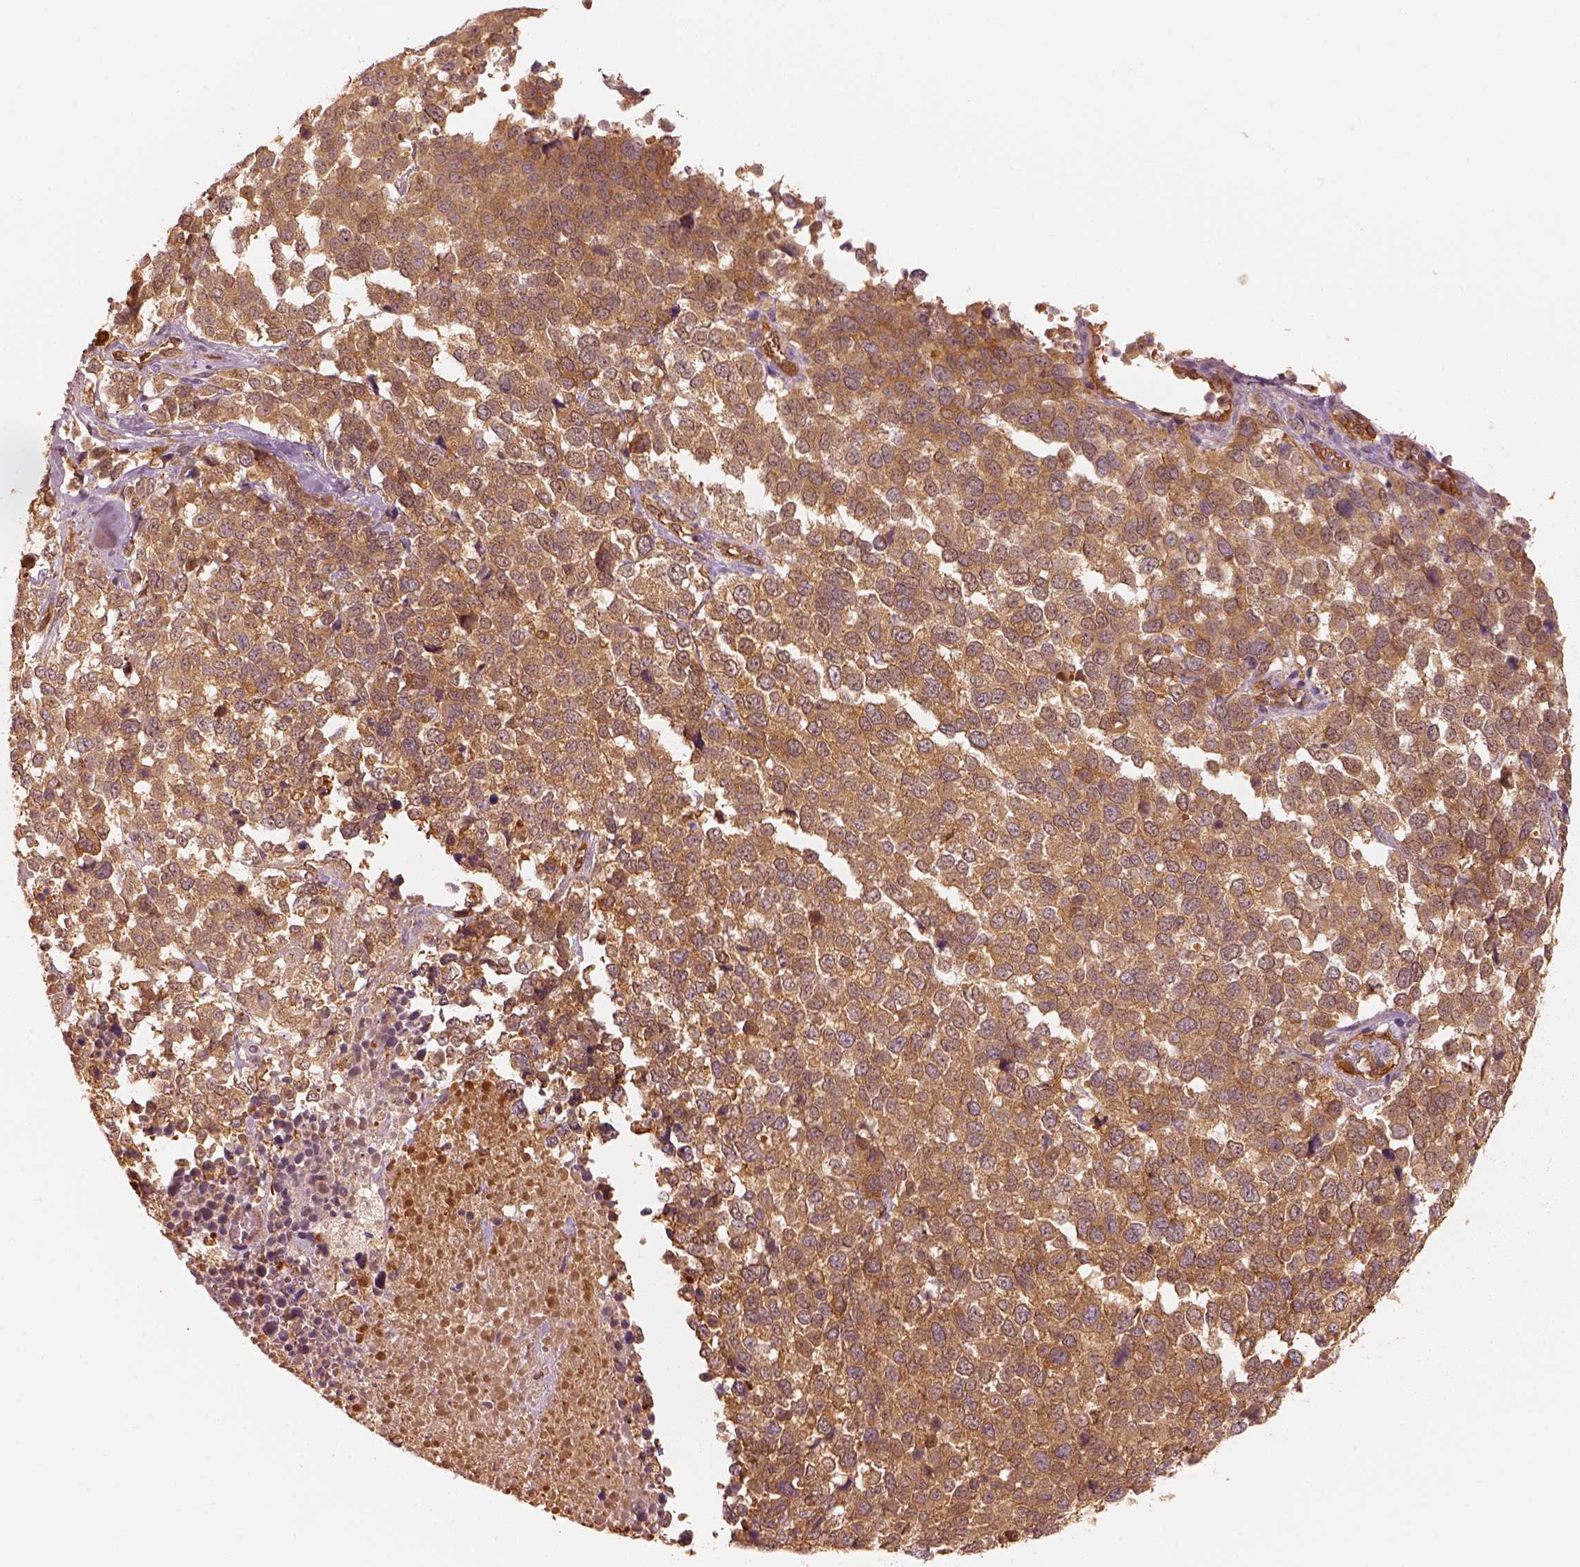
{"staining": {"intensity": "moderate", "quantity": ">75%", "location": "cytoplasmic/membranous"}, "tissue": "melanoma", "cell_type": "Tumor cells", "image_type": "cancer", "snomed": [{"axis": "morphology", "description": "Malignant melanoma, Metastatic site"}, {"axis": "topography", "description": "Skin"}], "caption": "A medium amount of moderate cytoplasmic/membranous positivity is appreciated in approximately >75% of tumor cells in malignant melanoma (metastatic site) tissue. The staining was performed using DAB (3,3'-diaminobenzidine) to visualize the protein expression in brown, while the nuclei were stained in blue with hematoxylin (Magnification: 20x).", "gene": "FSCN1", "patient": {"sex": "male", "age": 84}}